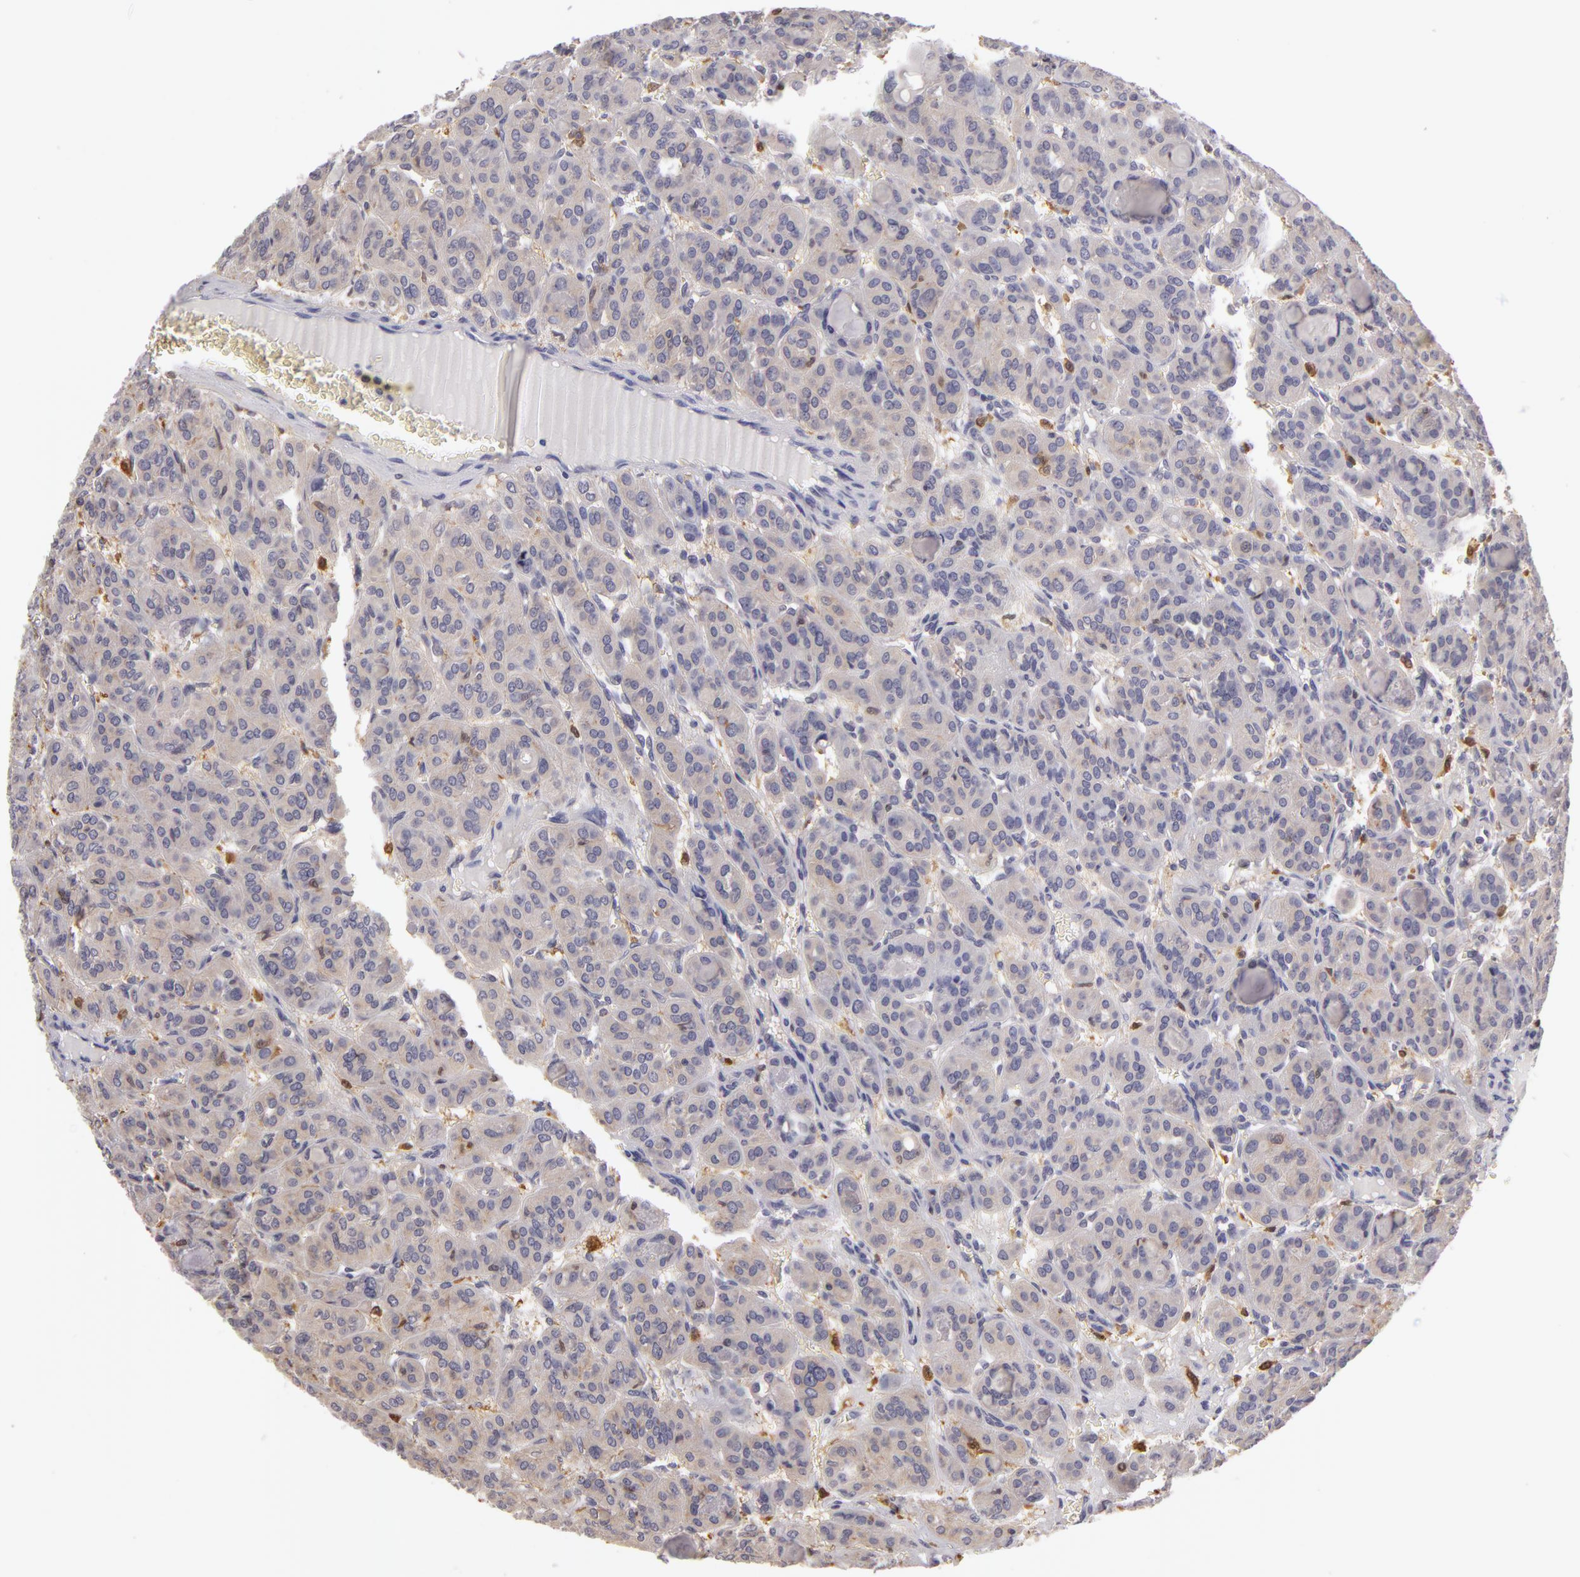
{"staining": {"intensity": "negative", "quantity": "none", "location": "none"}, "tissue": "thyroid cancer", "cell_type": "Tumor cells", "image_type": "cancer", "snomed": [{"axis": "morphology", "description": "Follicular adenoma carcinoma, NOS"}, {"axis": "topography", "description": "Thyroid gland"}], "caption": "High power microscopy image of an immunohistochemistry histopathology image of thyroid cancer (follicular adenoma carcinoma), revealing no significant expression in tumor cells. Brightfield microscopy of IHC stained with DAB (brown) and hematoxylin (blue), captured at high magnification.", "gene": "GNPDA1", "patient": {"sex": "female", "age": 71}}